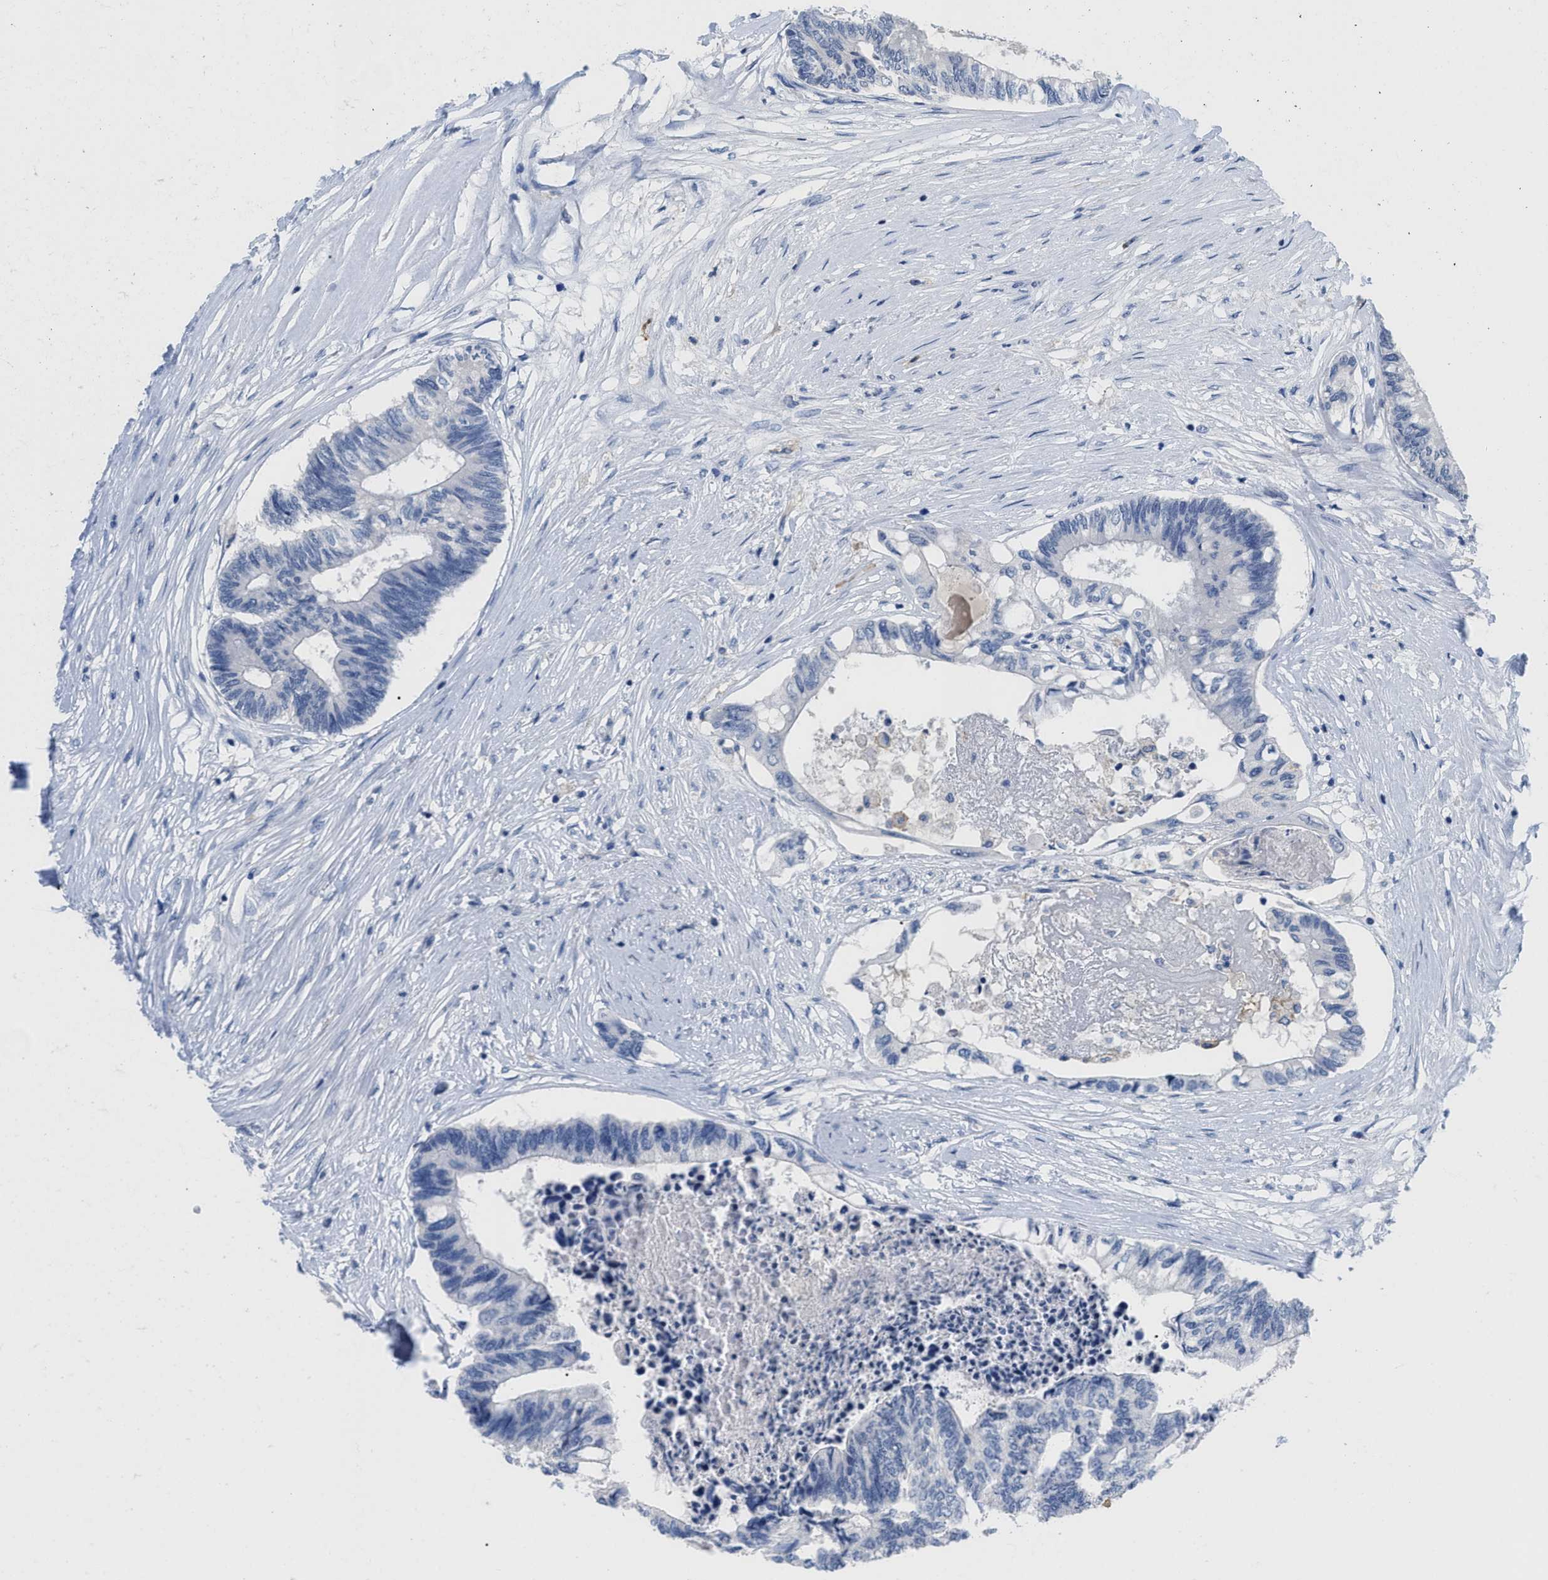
{"staining": {"intensity": "negative", "quantity": "none", "location": "none"}, "tissue": "colorectal cancer", "cell_type": "Tumor cells", "image_type": "cancer", "snomed": [{"axis": "morphology", "description": "Adenocarcinoma, NOS"}, {"axis": "topography", "description": "Rectum"}], "caption": "Immunohistochemistry histopathology image of colorectal cancer (adenocarcinoma) stained for a protein (brown), which displays no expression in tumor cells. (Immunohistochemistry, brightfield microscopy, high magnification).", "gene": "CR1", "patient": {"sex": "male", "age": 63}}